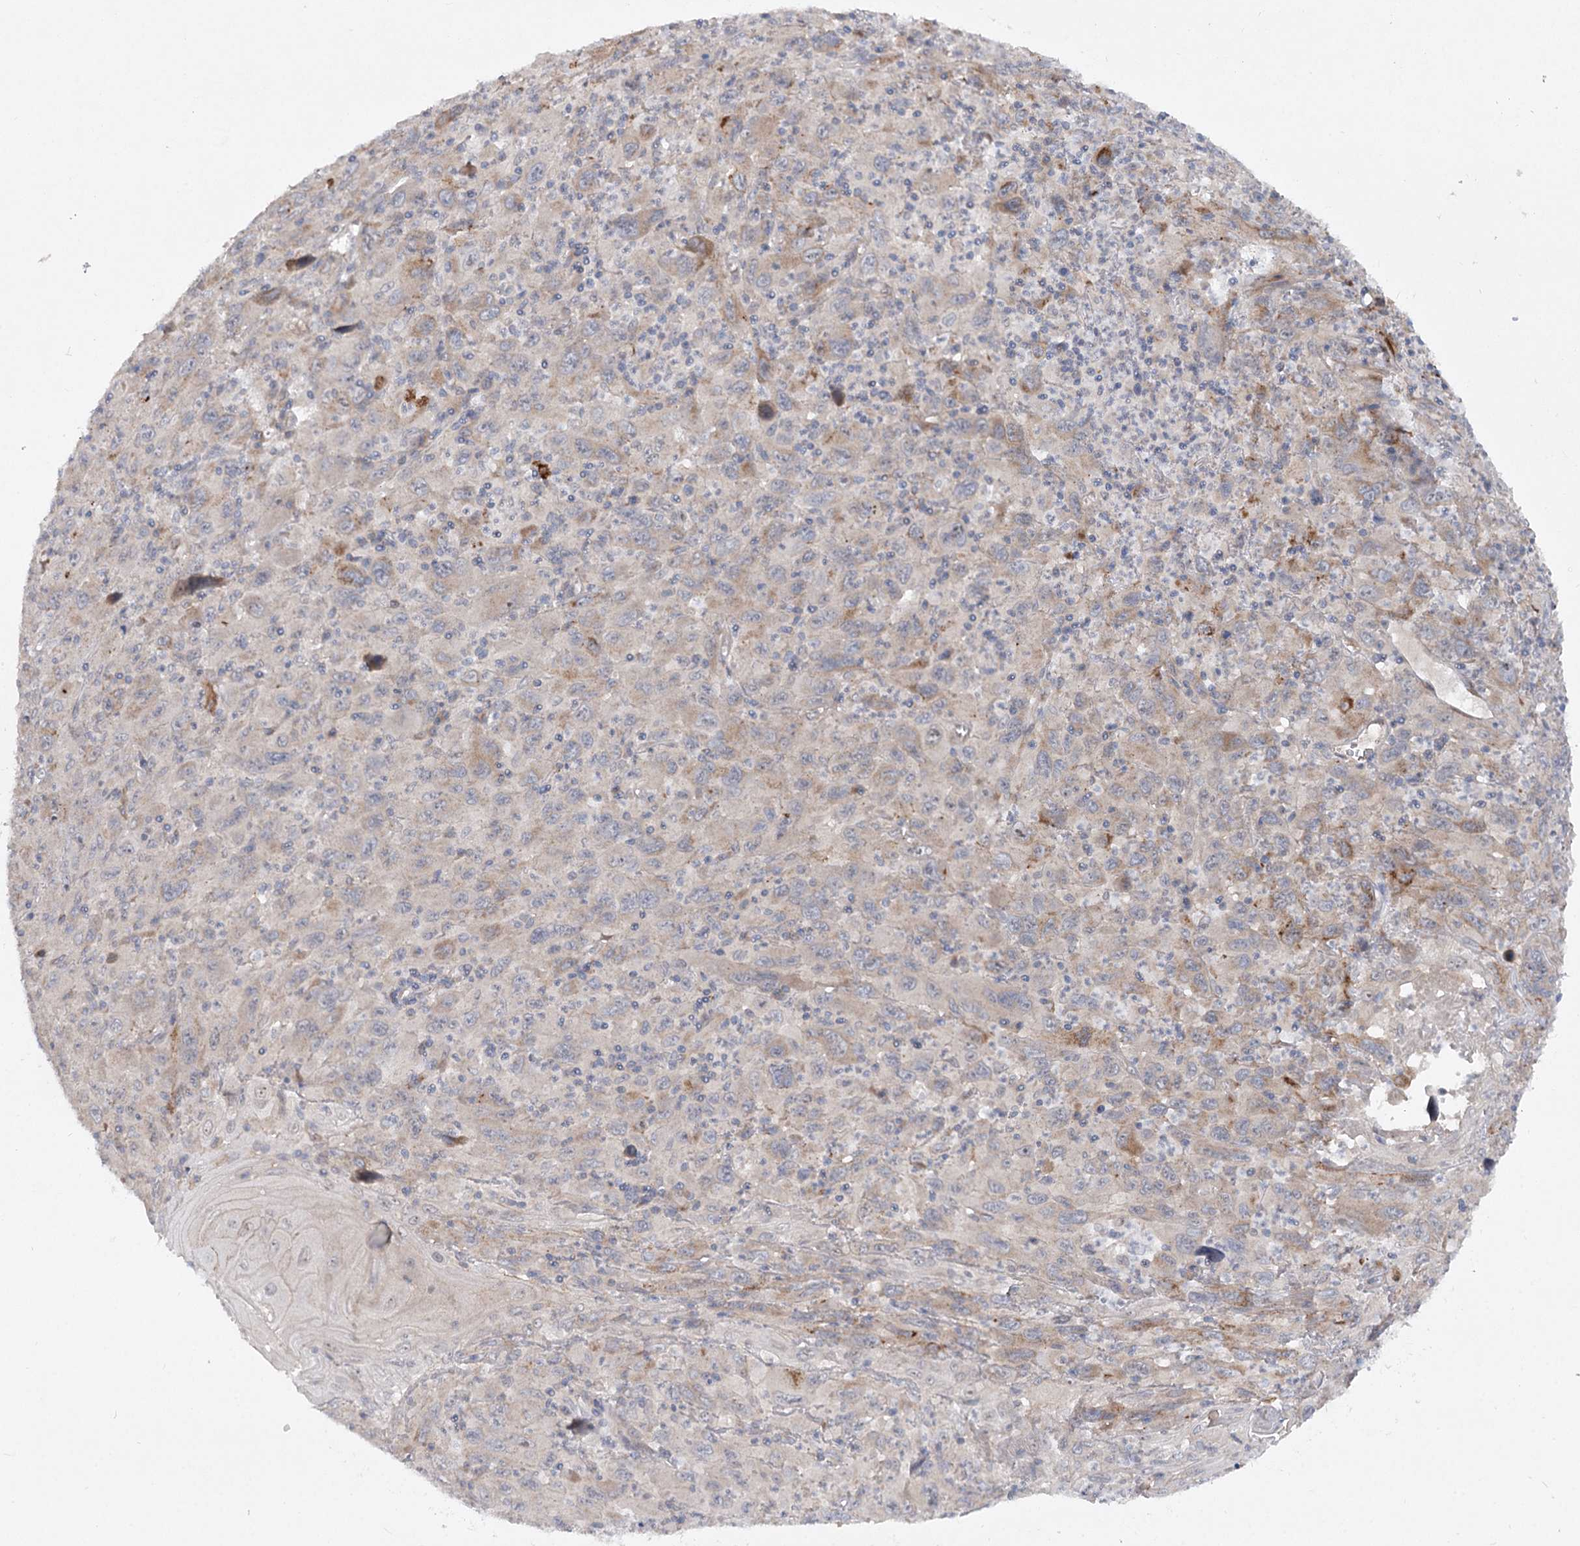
{"staining": {"intensity": "weak", "quantity": "<25%", "location": "cytoplasmic/membranous"}, "tissue": "melanoma", "cell_type": "Tumor cells", "image_type": "cancer", "snomed": [{"axis": "morphology", "description": "Malignant melanoma, Metastatic site"}, {"axis": "topography", "description": "Skin"}], "caption": "This is a photomicrograph of IHC staining of melanoma, which shows no expression in tumor cells.", "gene": "FGF19", "patient": {"sex": "female", "age": 56}}